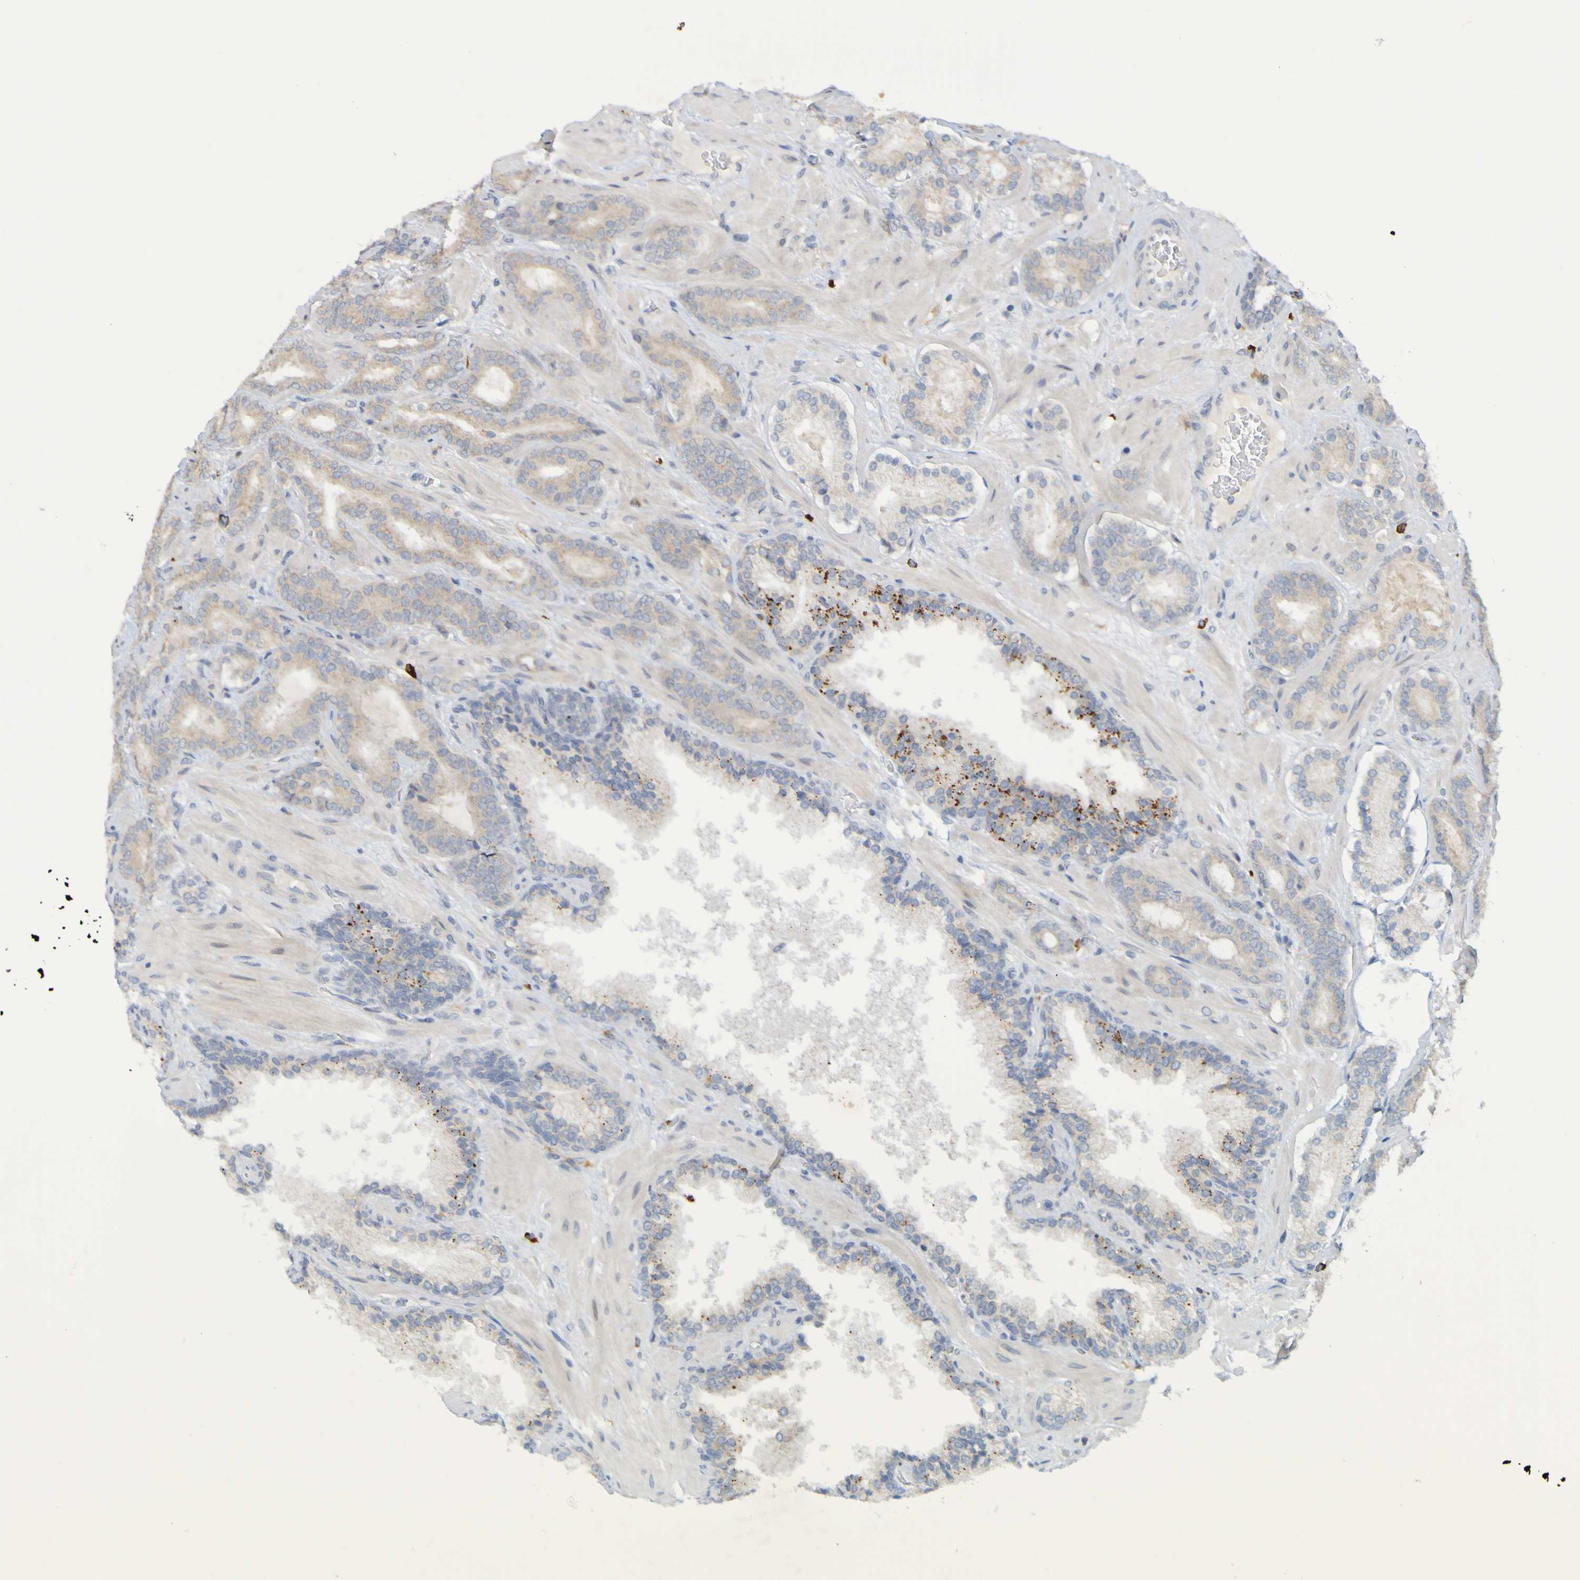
{"staining": {"intensity": "weak", "quantity": ">75%", "location": "cytoplasmic/membranous"}, "tissue": "prostate cancer", "cell_type": "Tumor cells", "image_type": "cancer", "snomed": [{"axis": "morphology", "description": "Adenocarcinoma, Low grade"}, {"axis": "topography", "description": "Prostate"}], "caption": "Weak cytoplasmic/membranous staining is seen in about >75% of tumor cells in low-grade adenocarcinoma (prostate).", "gene": "LILRB5", "patient": {"sex": "male", "age": 63}}